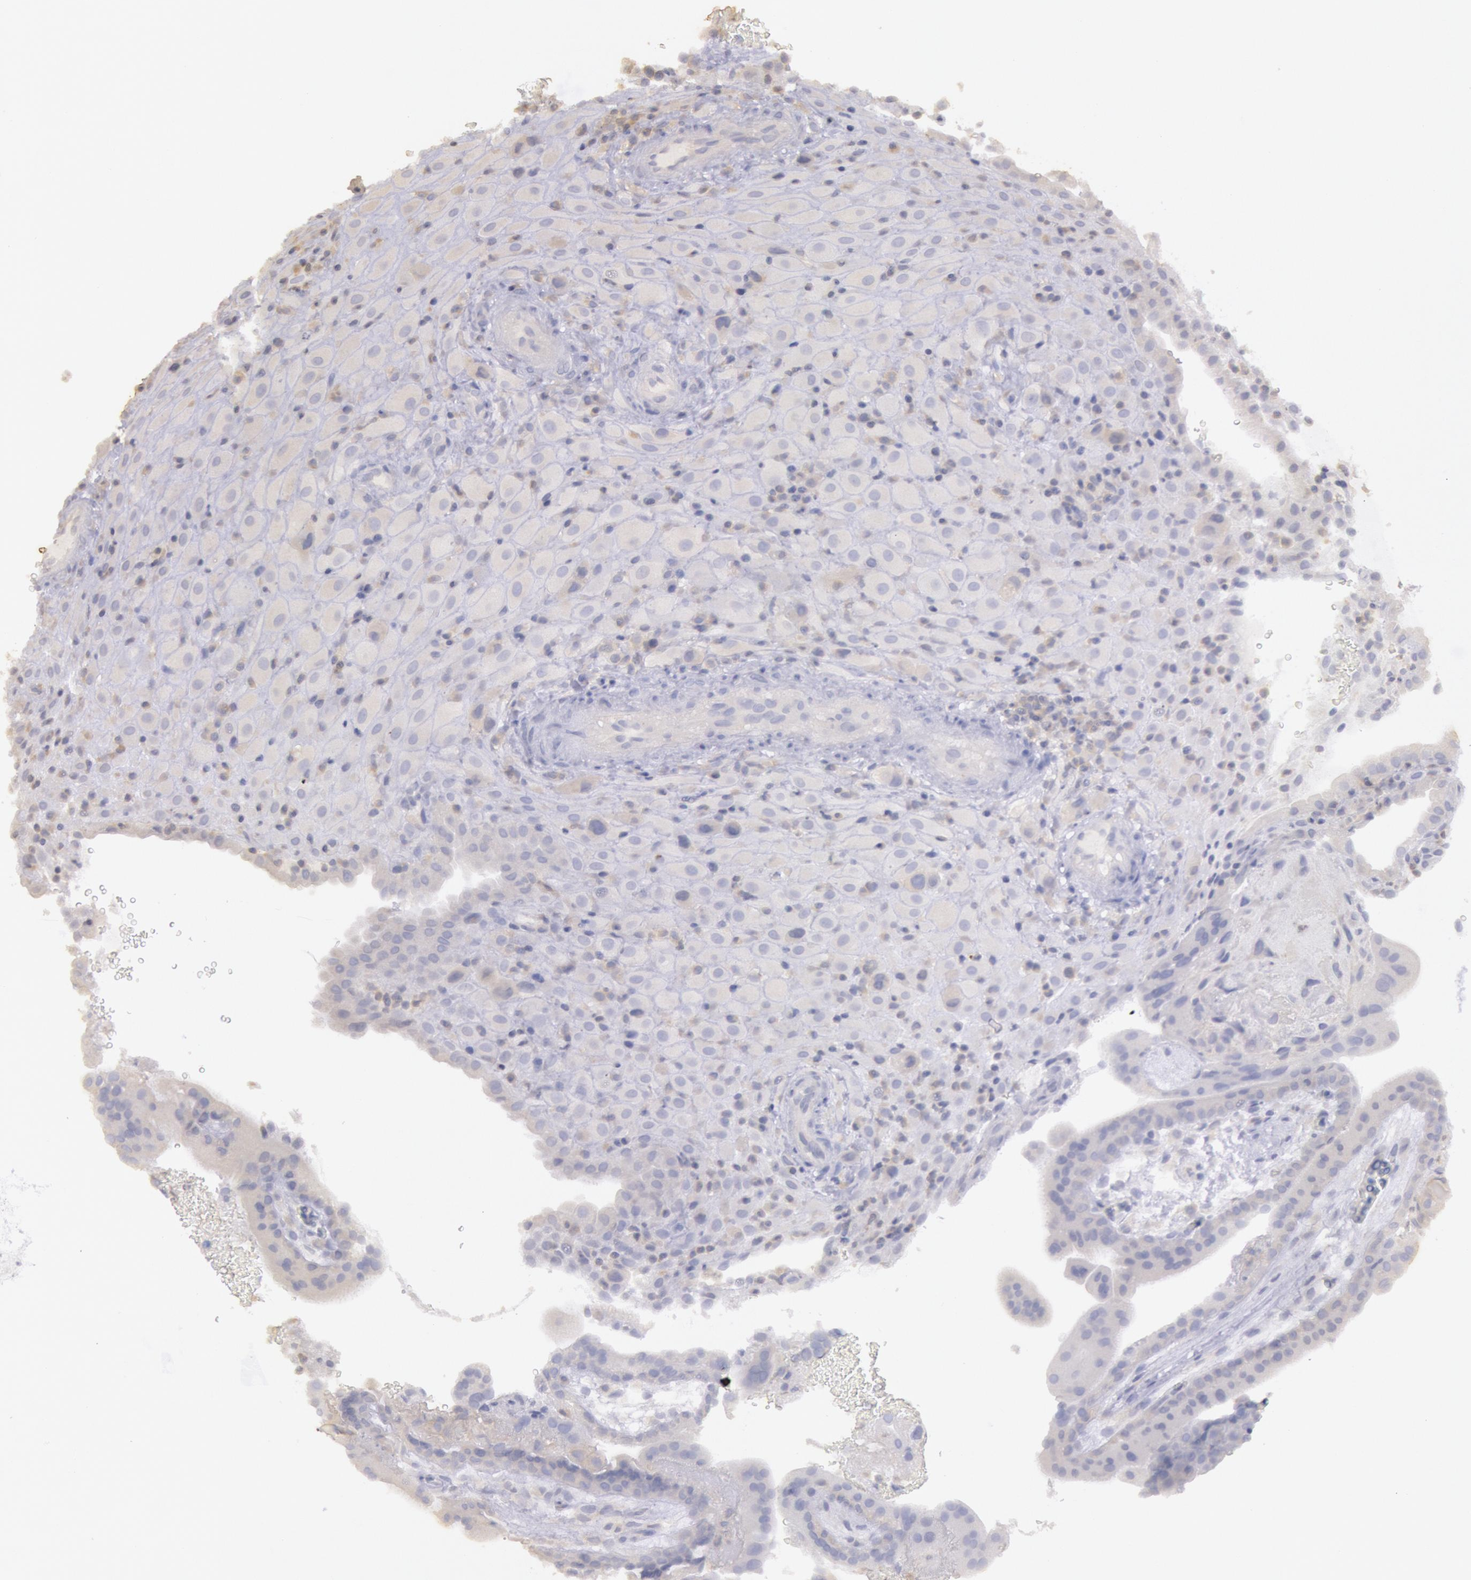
{"staining": {"intensity": "weak", "quantity": "<25%", "location": "cytoplasmic/membranous"}, "tissue": "placenta", "cell_type": "Decidual cells", "image_type": "normal", "snomed": [{"axis": "morphology", "description": "Normal tissue, NOS"}, {"axis": "topography", "description": "Placenta"}], "caption": "This is an immunohistochemistry photomicrograph of normal human placenta. There is no staining in decidual cells.", "gene": "PIK3R1", "patient": {"sex": "female", "age": 19}}